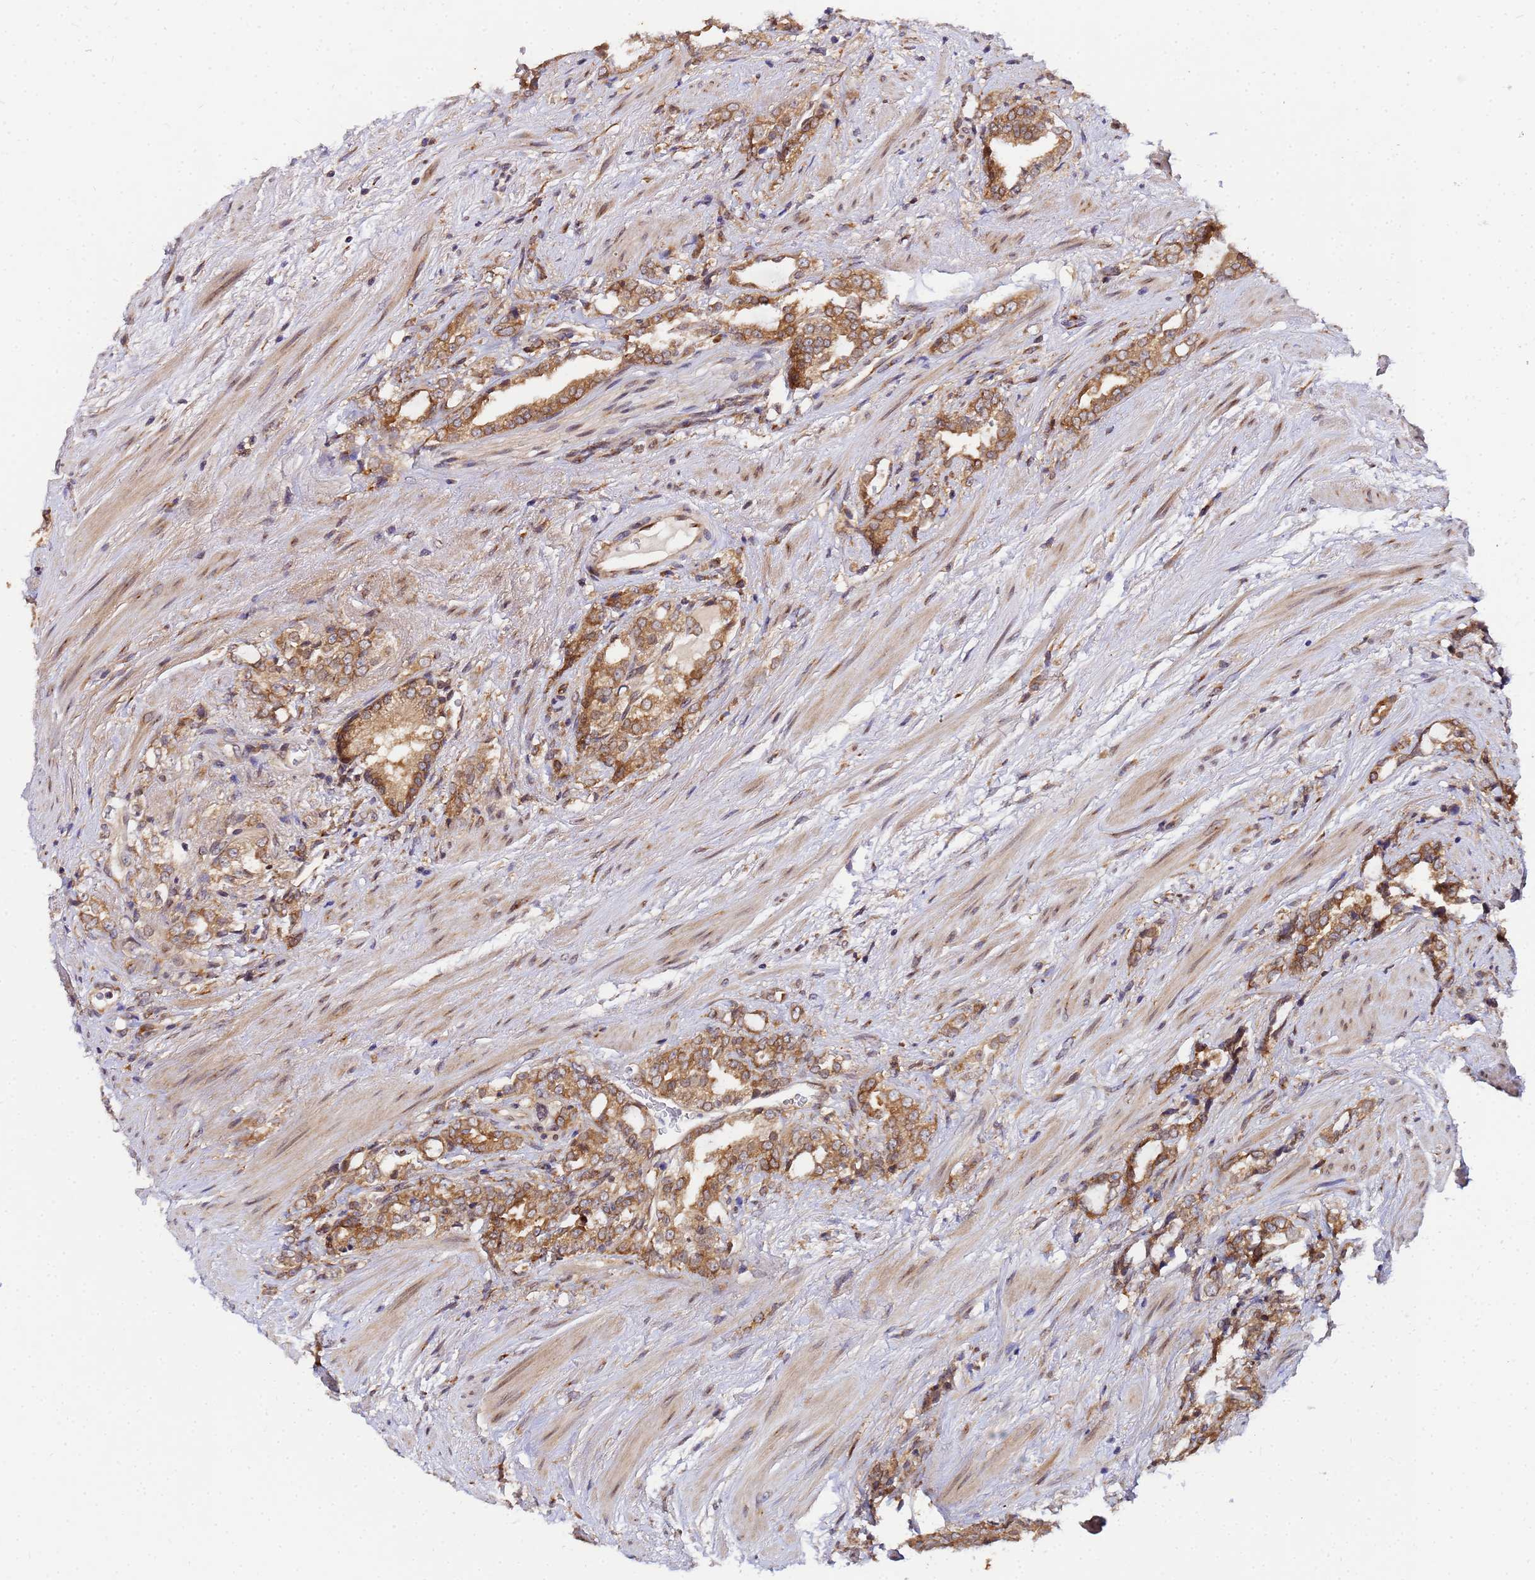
{"staining": {"intensity": "moderate", "quantity": ">75%", "location": "cytoplasmic/membranous"}, "tissue": "prostate cancer", "cell_type": "Tumor cells", "image_type": "cancer", "snomed": [{"axis": "morphology", "description": "Adenocarcinoma, High grade"}, {"axis": "topography", "description": "Prostate"}], "caption": "Prostate adenocarcinoma (high-grade) stained with a brown dye exhibits moderate cytoplasmic/membranous positive staining in about >75% of tumor cells.", "gene": "UNC93B1", "patient": {"sex": "male", "age": 64}}